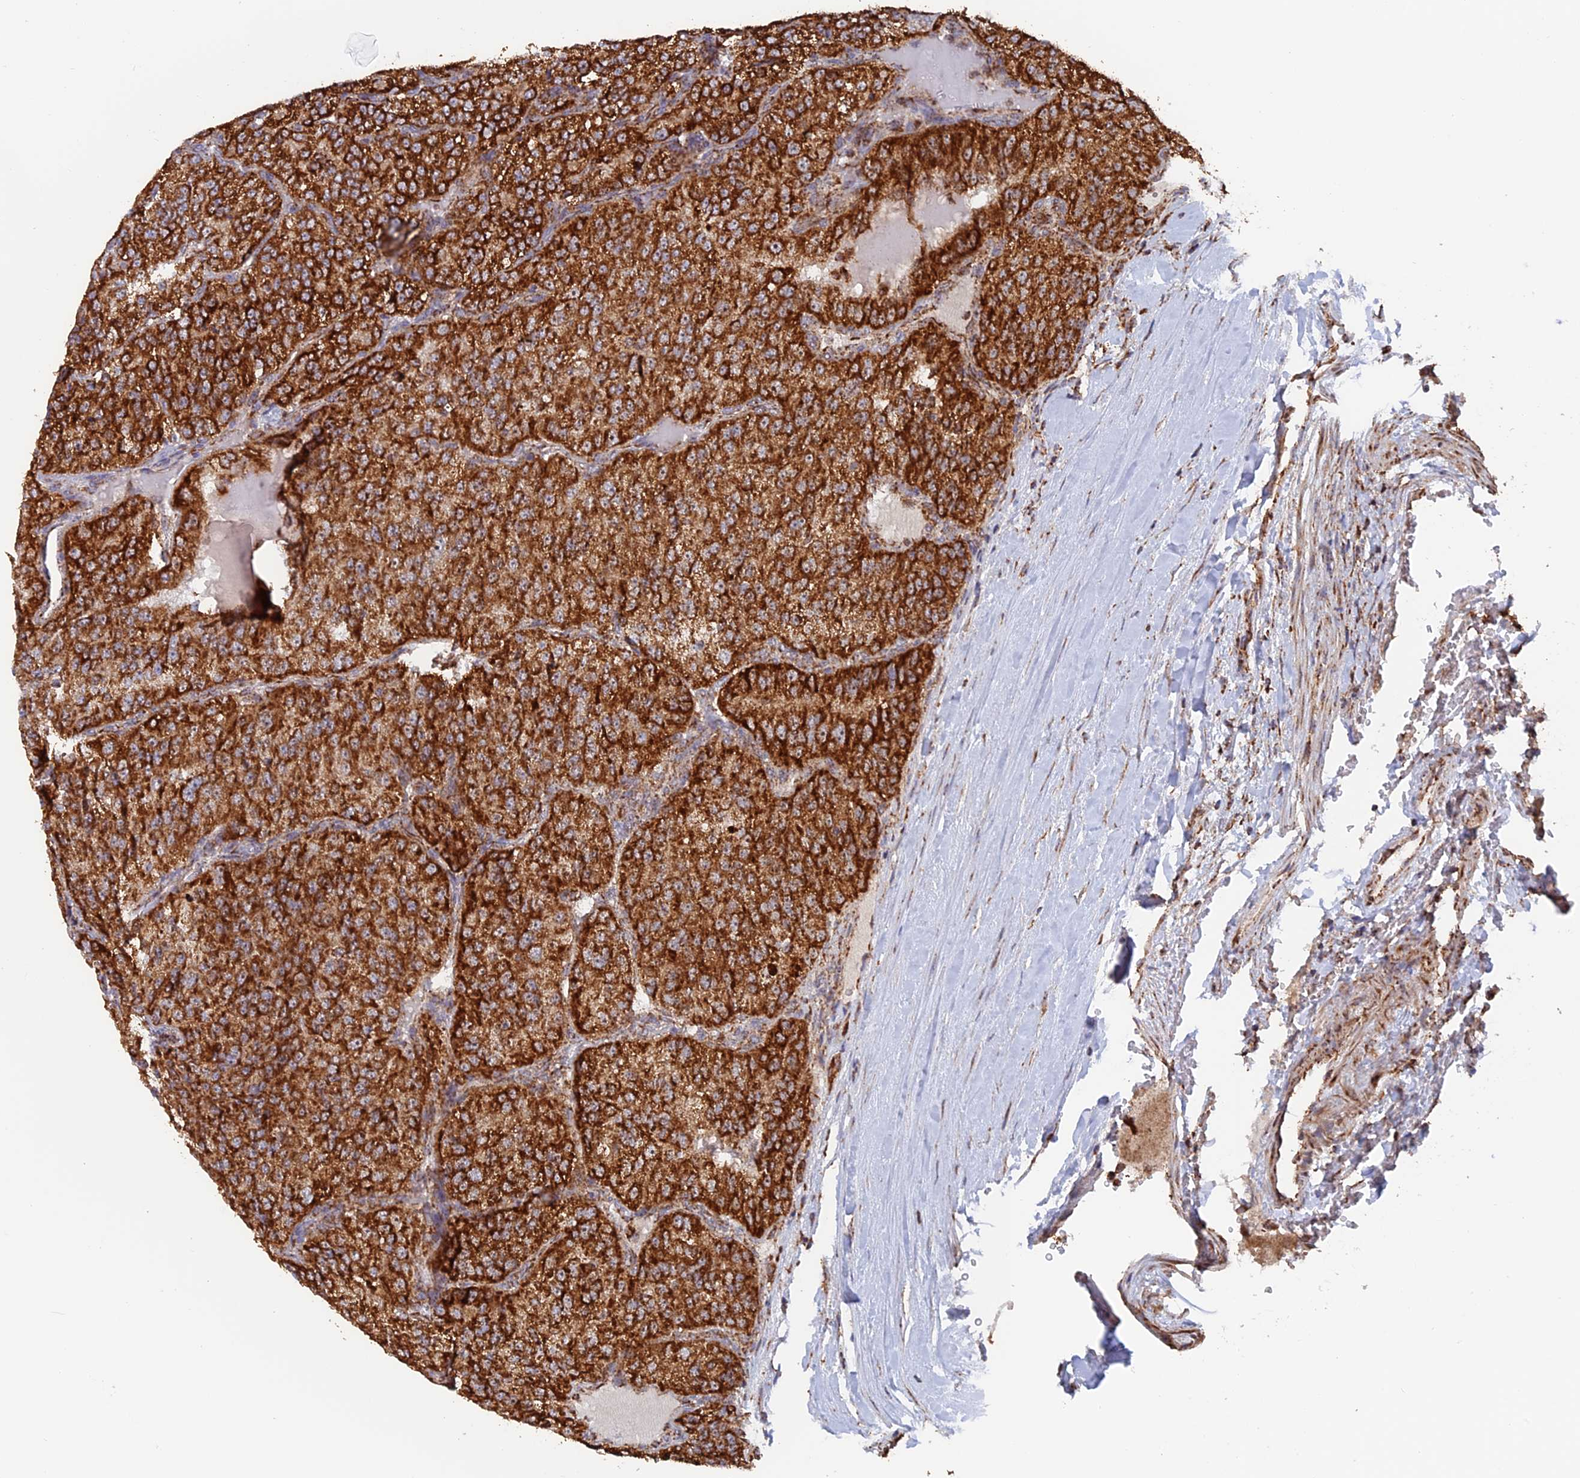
{"staining": {"intensity": "strong", "quantity": ">75%", "location": "cytoplasmic/membranous"}, "tissue": "renal cancer", "cell_type": "Tumor cells", "image_type": "cancer", "snomed": [{"axis": "morphology", "description": "Adenocarcinoma, NOS"}, {"axis": "topography", "description": "Kidney"}], "caption": "An immunohistochemistry histopathology image of neoplastic tissue is shown. Protein staining in brown highlights strong cytoplasmic/membranous positivity in renal cancer within tumor cells.", "gene": "DTYMK", "patient": {"sex": "female", "age": 63}}